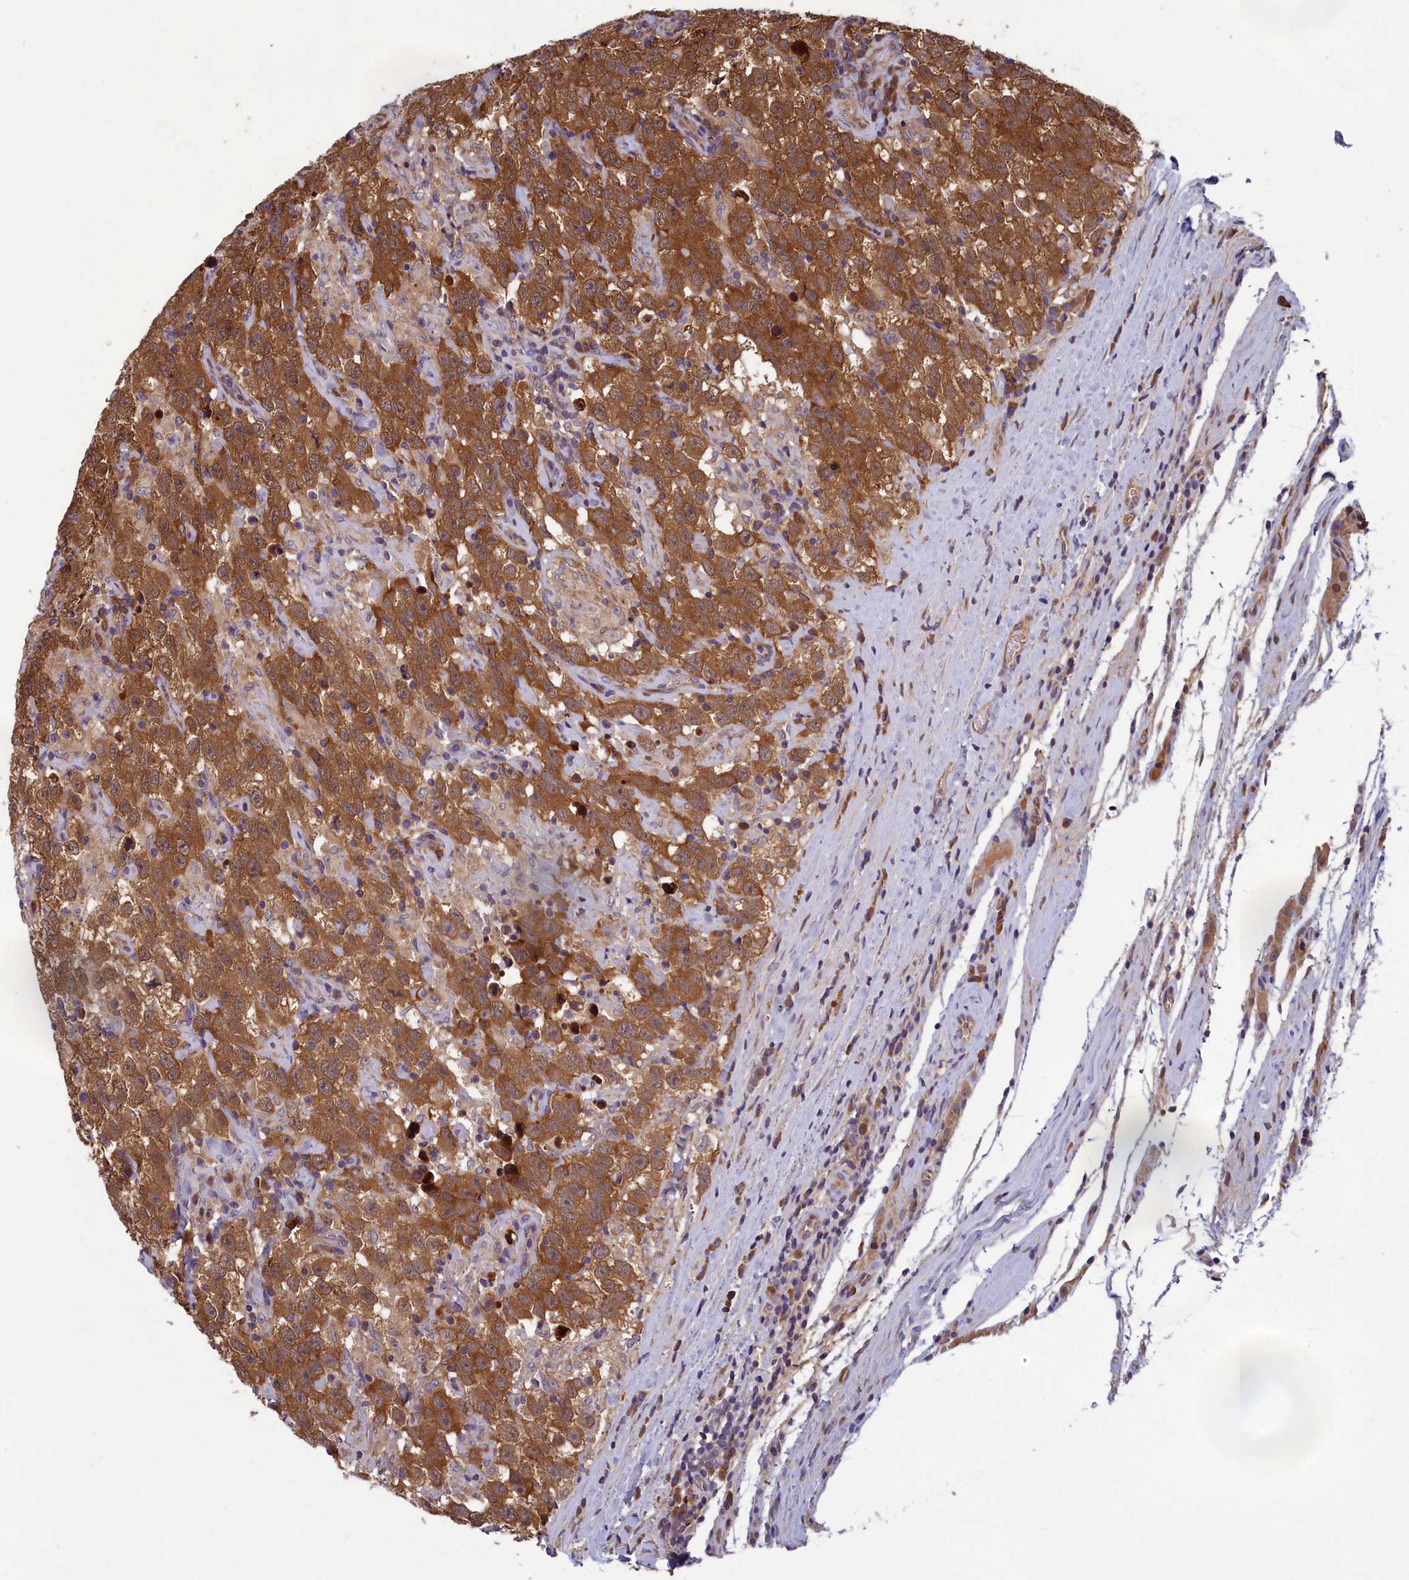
{"staining": {"intensity": "moderate", "quantity": ">75%", "location": "cytoplasmic/membranous"}, "tissue": "testis cancer", "cell_type": "Tumor cells", "image_type": "cancer", "snomed": [{"axis": "morphology", "description": "Seminoma, NOS"}, {"axis": "topography", "description": "Testis"}], "caption": "Moderate cytoplasmic/membranous expression is present in approximately >75% of tumor cells in seminoma (testis). The staining was performed using DAB (3,3'-diaminobenzidine), with brown indicating positive protein expression. Nuclei are stained blue with hematoxylin.", "gene": "CCDC15", "patient": {"sex": "male", "age": 41}}